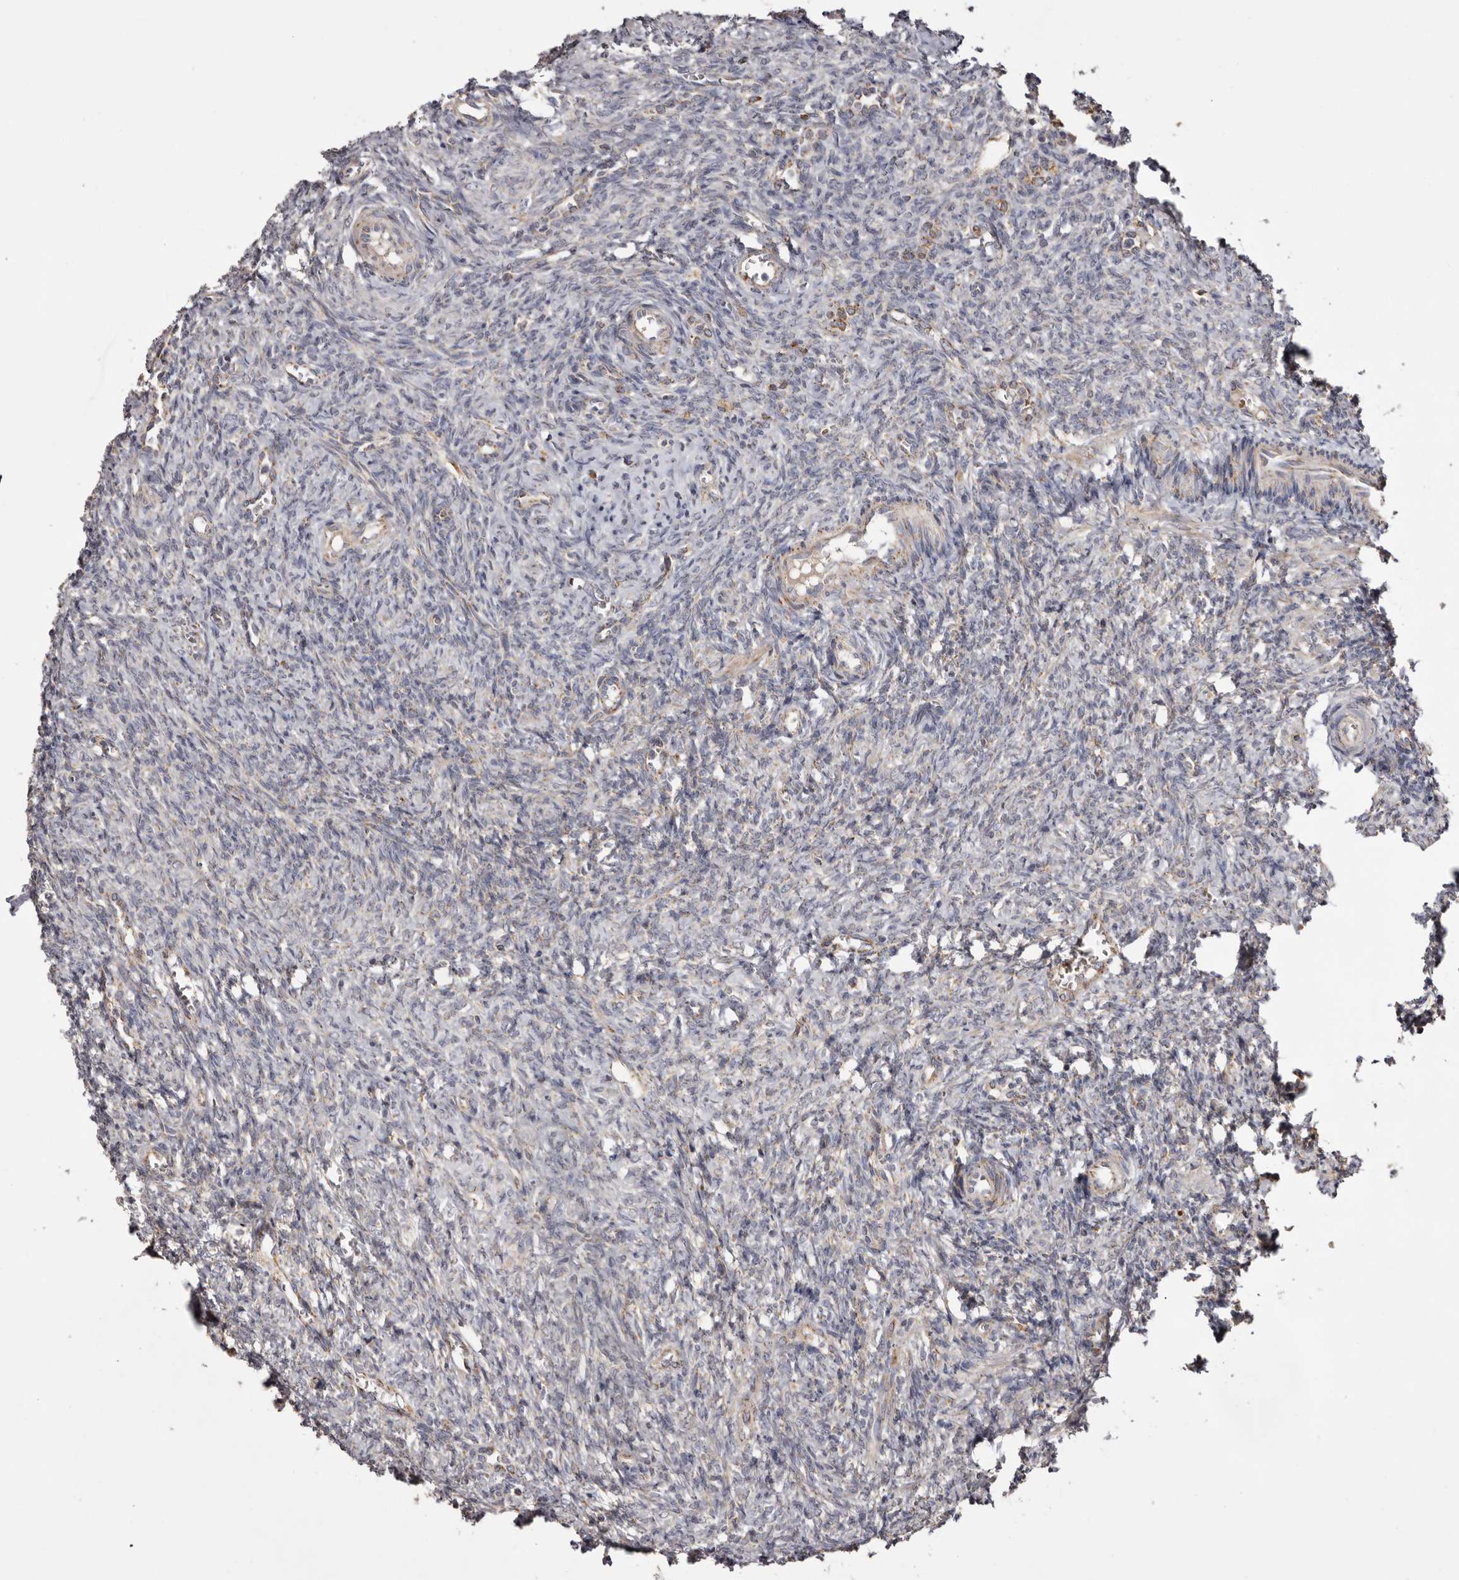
{"staining": {"intensity": "negative", "quantity": "none", "location": "none"}, "tissue": "ovary", "cell_type": "Ovarian stroma cells", "image_type": "normal", "snomed": [{"axis": "morphology", "description": "Normal tissue, NOS"}, {"axis": "topography", "description": "Ovary"}], "caption": "This is a photomicrograph of IHC staining of unremarkable ovary, which shows no staining in ovarian stroma cells. (DAB immunohistochemistry with hematoxylin counter stain).", "gene": "MECR", "patient": {"sex": "female", "age": 41}}